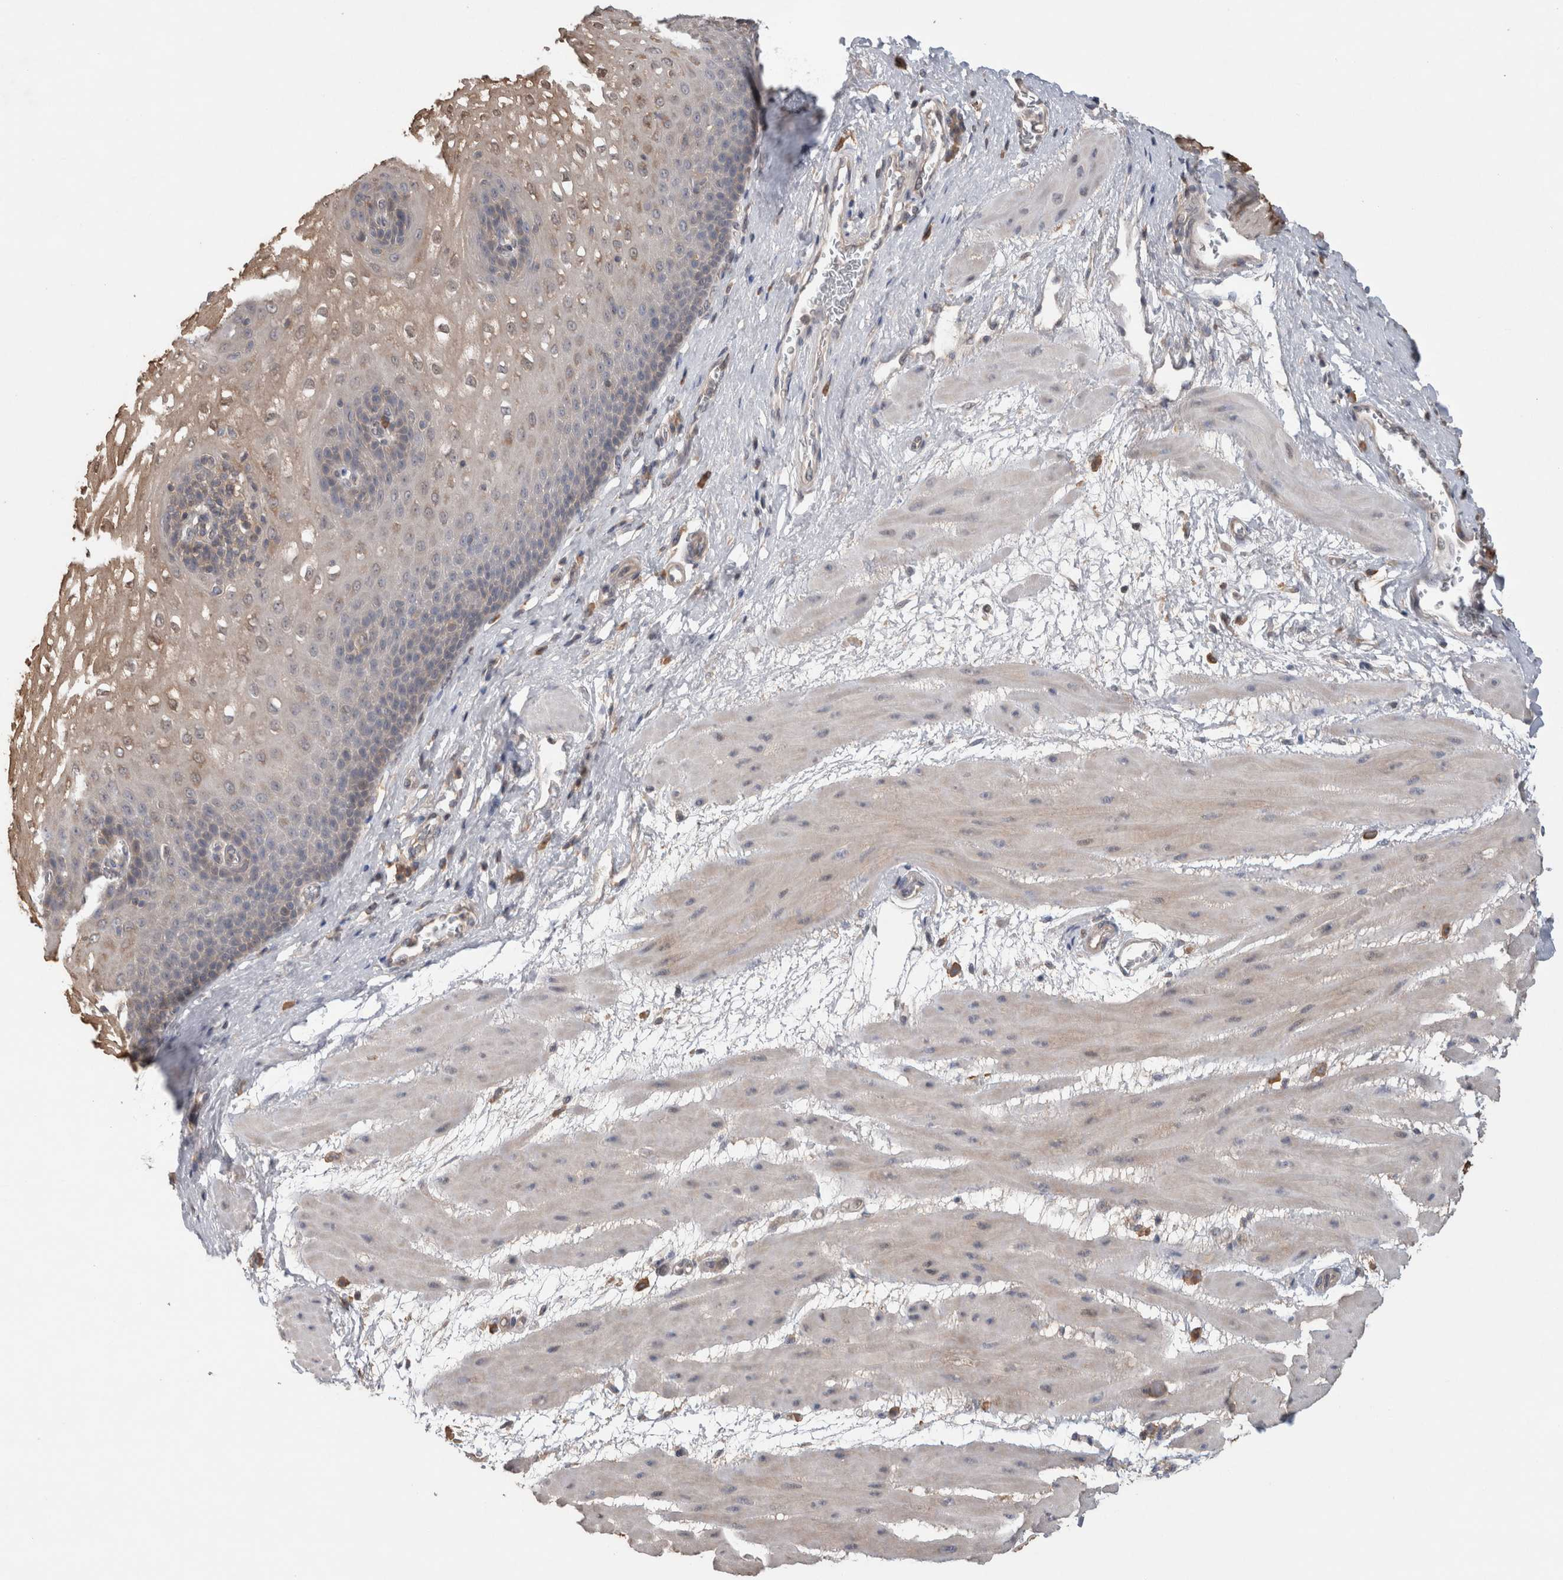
{"staining": {"intensity": "moderate", "quantity": "25%-75%", "location": "cytoplasmic/membranous,nuclear"}, "tissue": "esophagus", "cell_type": "Squamous epithelial cells", "image_type": "normal", "snomed": [{"axis": "morphology", "description": "Normal tissue, NOS"}, {"axis": "topography", "description": "Esophagus"}], "caption": "Immunohistochemical staining of benign esophagus displays medium levels of moderate cytoplasmic/membranous,nuclear positivity in about 25%-75% of squamous epithelial cells. (DAB (3,3'-diaminobenzidine) IHC with brightfield microscopy, high magnification).", "gene": "TRIM5", "patient": {"sex": "male", "age": 48}}